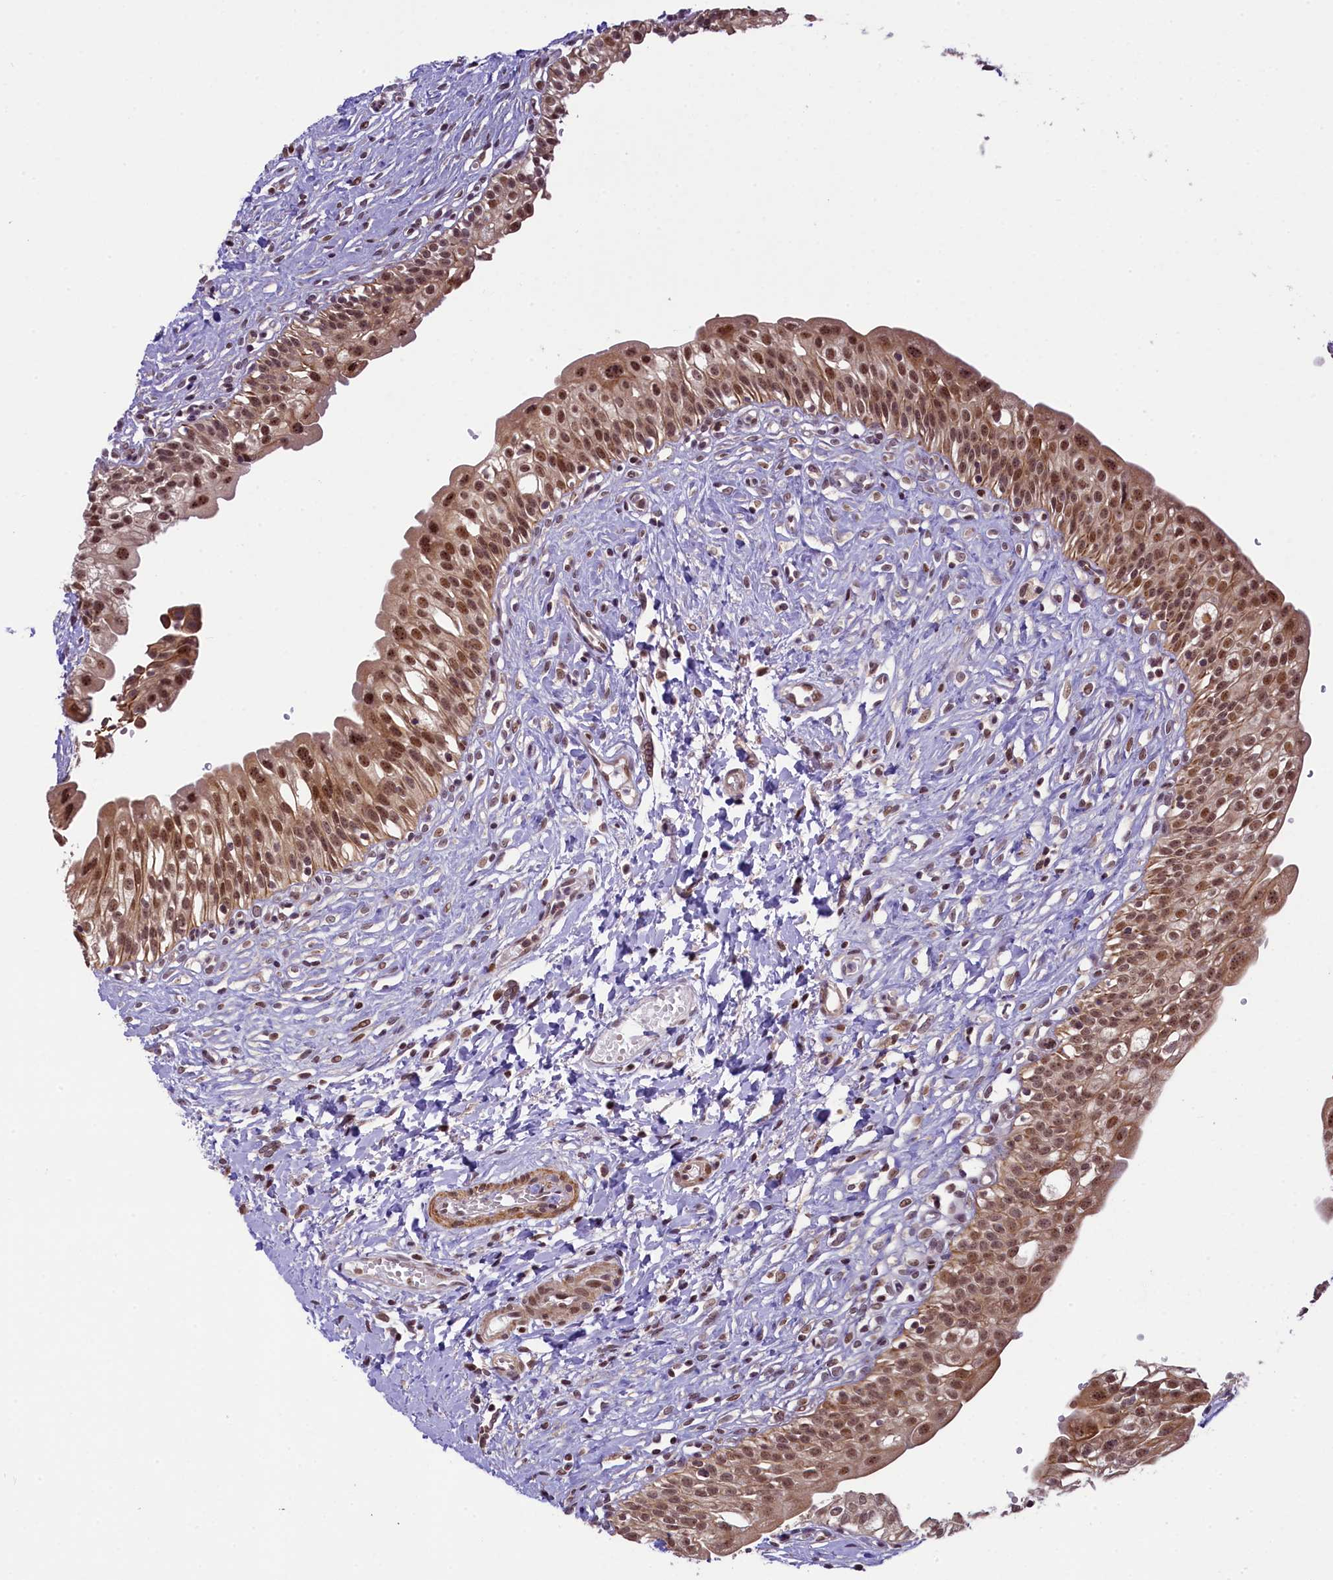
{"staining": {"intensity": "moderate", "quantity": ">75%", "location": "cytoplasmic/membranous,nuclear"}, "tissue": "urinary bladder", "cell_type": "Urothelial cells", "image_type": "normal", "snomed": [{"axis": "morphology", "description": "Normal tissue, NOS"}, {"axis": "topography", "description": "Urinary bladder"}], "caption": "Immunohistochemical staining of benign urinary bladder demonstrates moderate cytoplasmic/membranous,nuclear protein expression in about >75% of urothelial cells. (brown staining indicates protein expression, while blue staining denotes nuclei).", "gene": "RBBP8", "patient": {"sex": "male", "age": 51}}